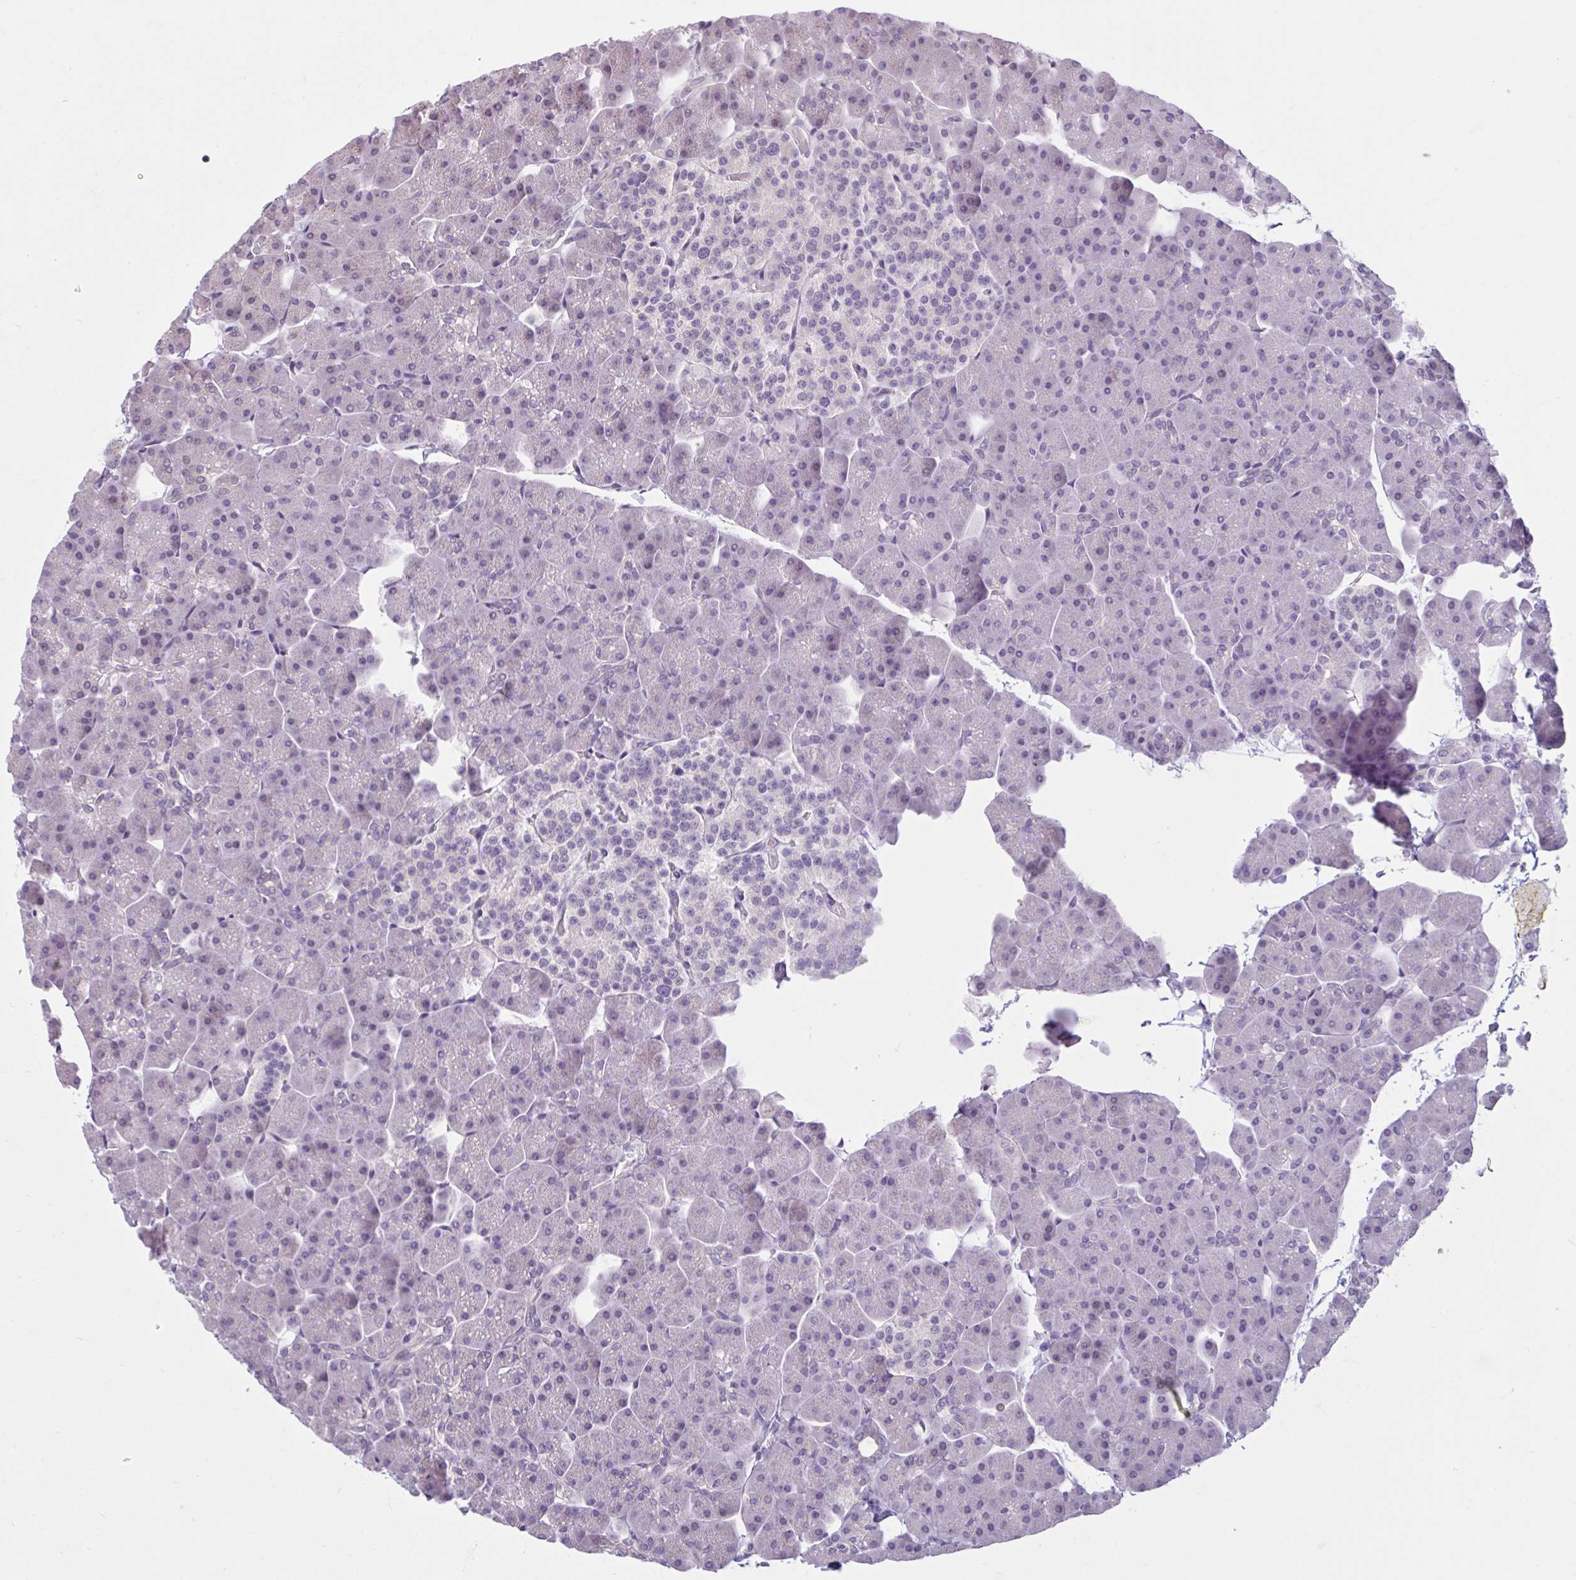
{"staining": {"intensity": "negative", "quantity": "none", "location": "none"}, "tissue": "pancreas", "cell_type": "Exocrine glandular cells", "image_type": "normal", "snomed": [{"axis": "morphology", "description": "Normal tissue, NOS"}, {"axis": "topography", "description": "Pancreas"}], "caption": "Immunohistochemical staining of benign human pancreas reveals no significant staining in exocrine glandular cells.", "gene": "CDH19", "patient": {"sex": "male", "age": 35}}